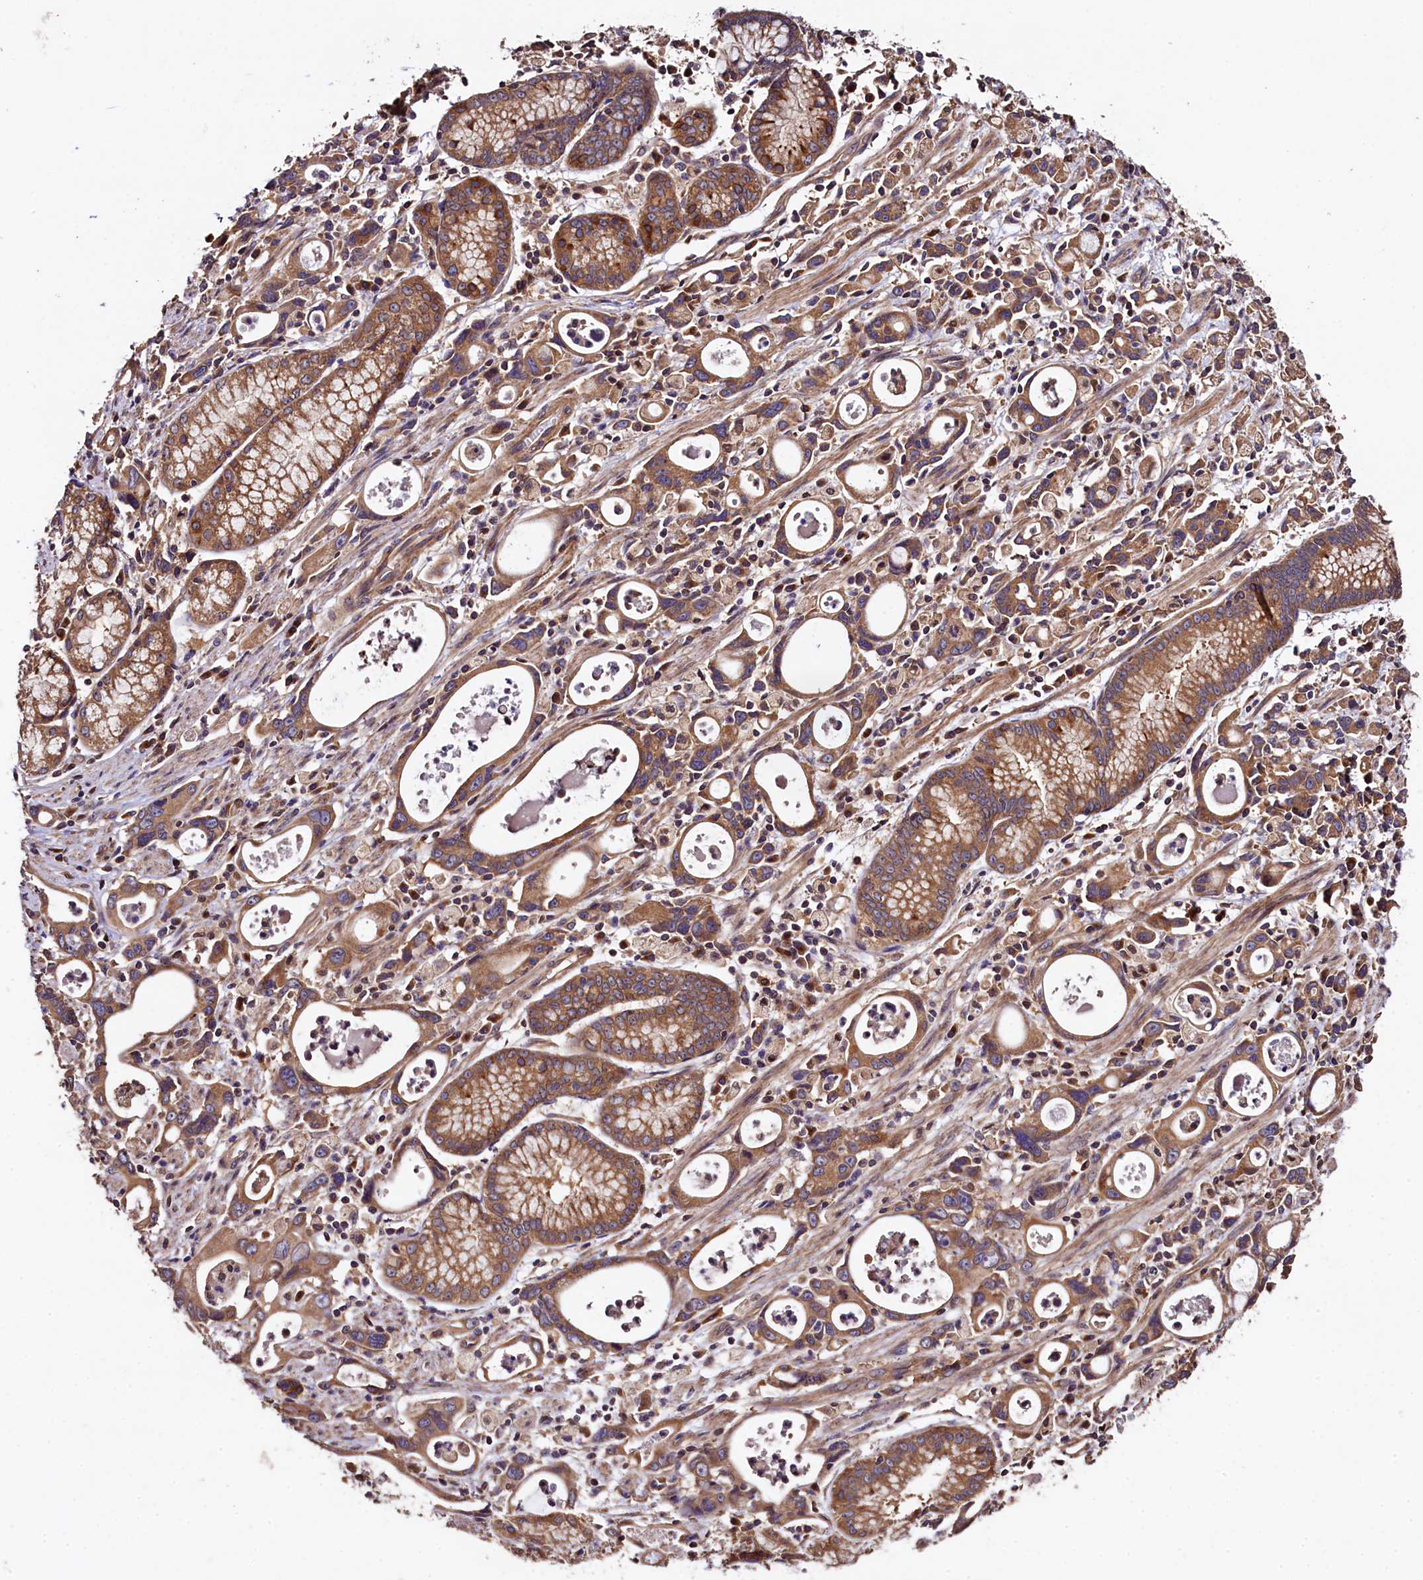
{"staining": {"intensity": "moderate", "quantity": ">75%", "location": "cytoplasmic/membranous"}, "tissue": "stomach cancer", "cell_type": "Tumor cells", "image_type": "cancer", "snomed": [{"axis": "morphology", "description": "Adenocarcinoma, NOS"}, {"axis": "topography", "description": "Stomach, lower"}], "caption": "The histopathology image exhibits a brown stain indicating the presence of a protein in the cytoplasmic/membranous of tumor cells in stomach cancer. (brown staining indicates protein expression, while blue staining denotes nuclei).", "gene": "KLC2", "patient": {"sex": "female", "age": 43}}